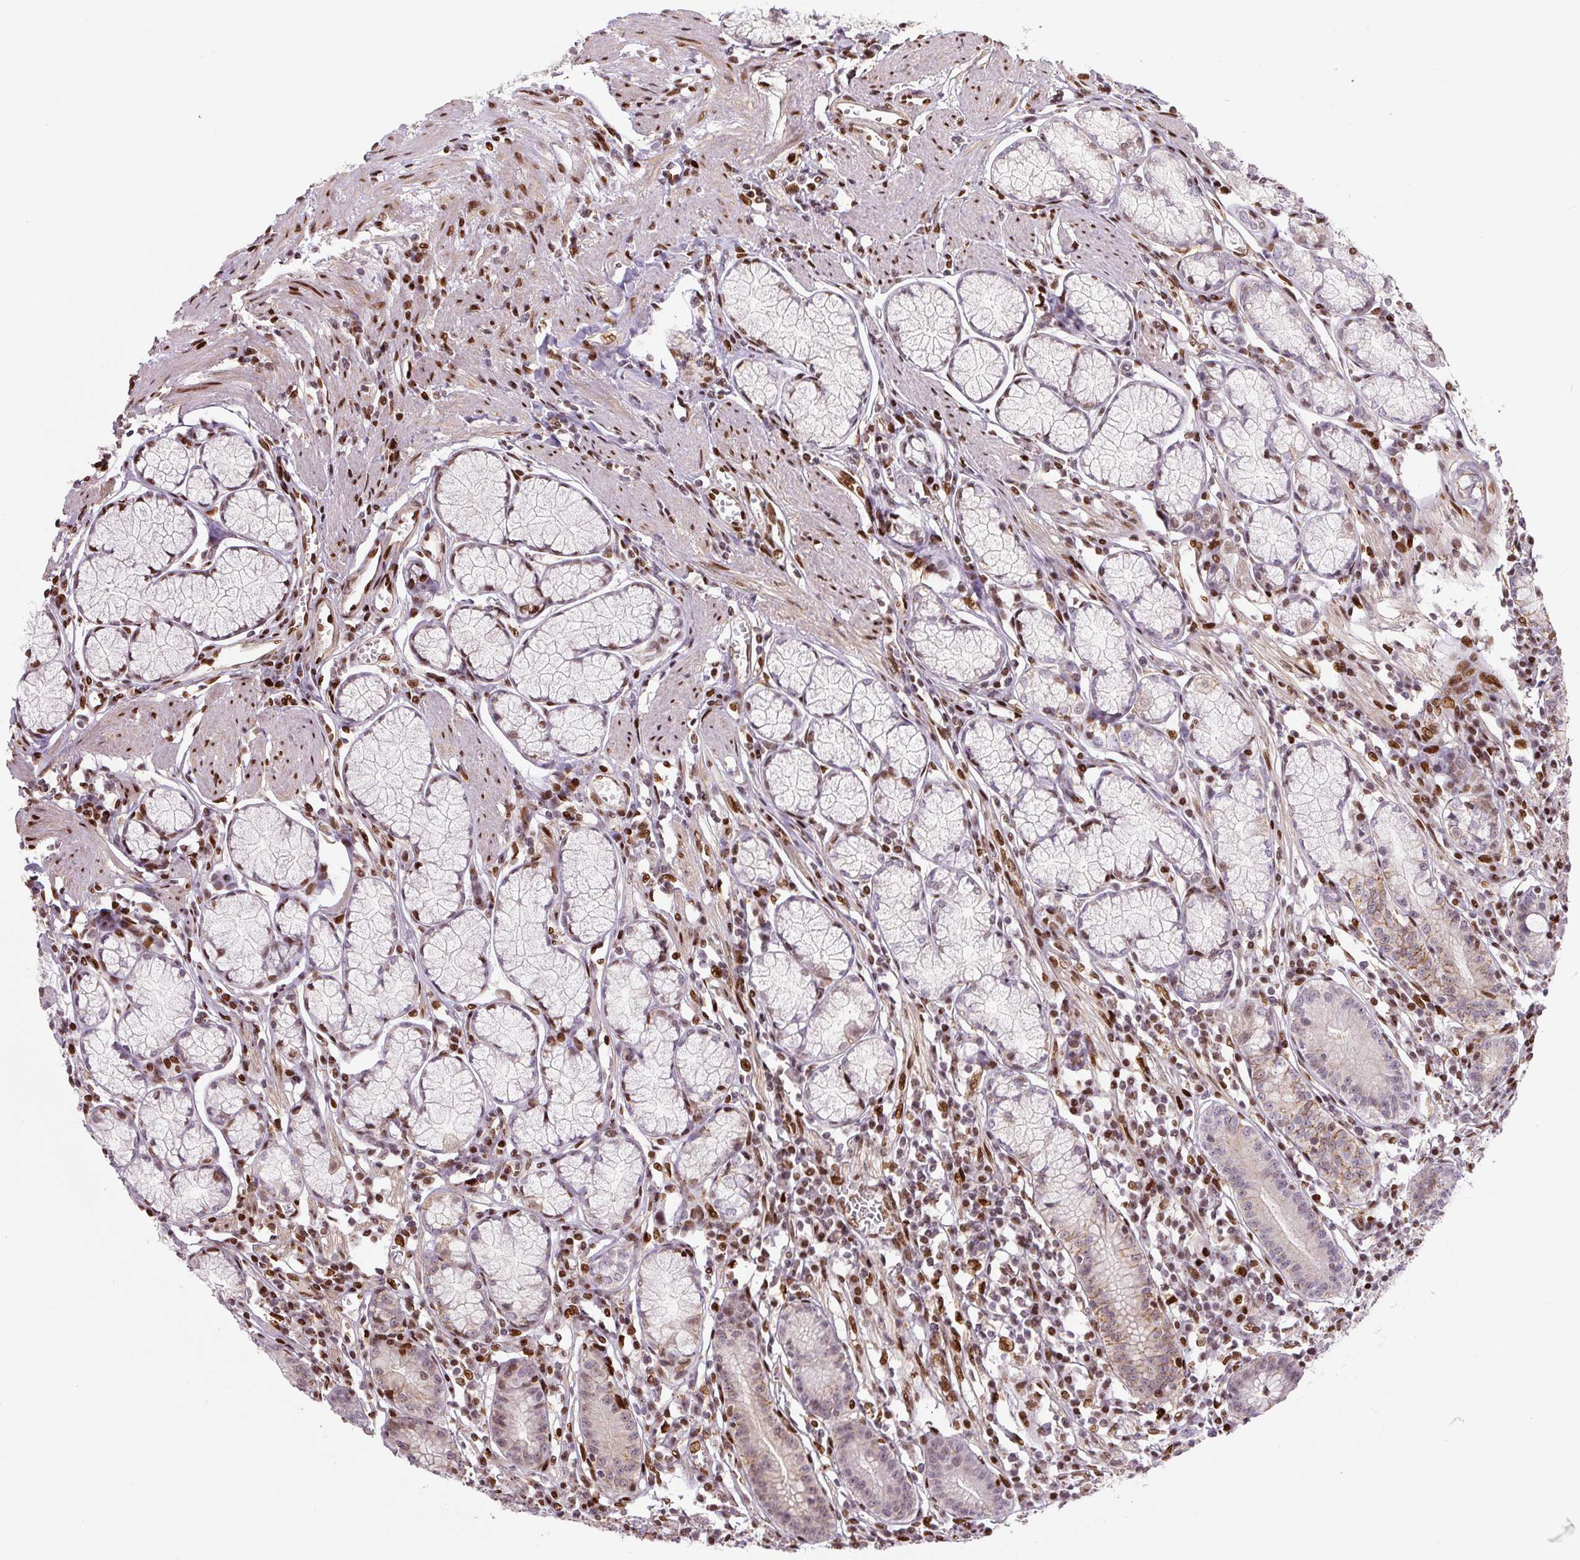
{"staining": {"intensity": "moderate", "quantity": "25%-75%", "location": "cytoplasmic/membranous,nuclear"}, "tissue": "stomach", "cell_type": "Glandular cells", "image_type": "normal", "snomed": [{"axis": "morphology", "description": "Normal tissue, NOS"}, {"axis": "topography", "description": "Stomach"}], "caption": "Immunohistochemistry (IHC) micrograph of normal stomach: human stomach stained using immunohistochemistry demonstrates medium levels of moderate protein expression localized specifically in the cytoplasmic/membranous,nuclear of glandular cells, appearing as a cytoplasmic/membranous,nuclear brown color.", "gene": "PYDC2", "patient": {"sex": "male", "age": 55}}